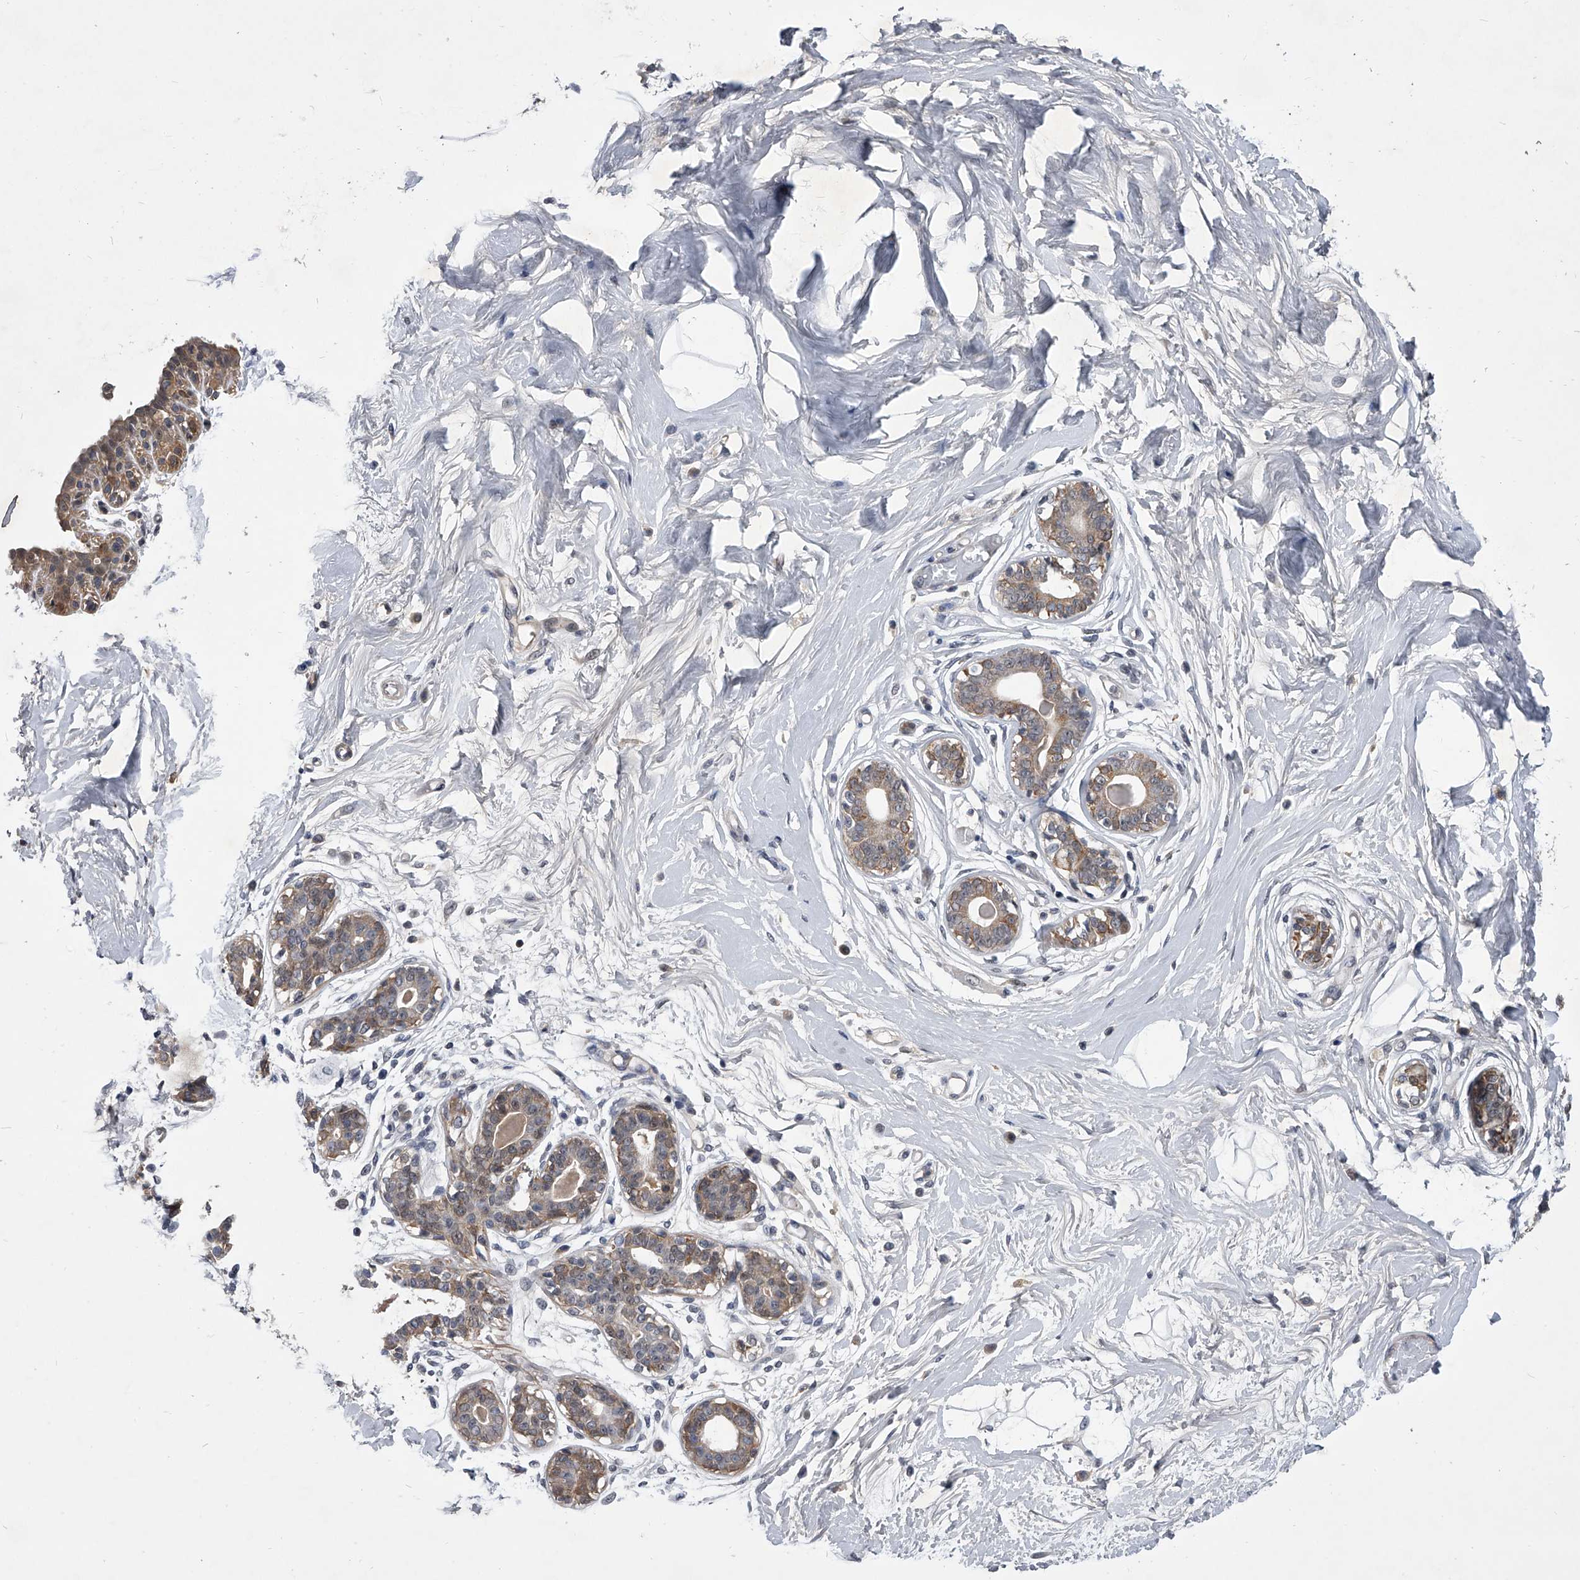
{"staining": {"intensity": "negative", "quantity": "none", "location": "none"}, "tissue": "breast", "cell_type": "Adipocytes", "image_type": "normal", "snomed": [{"axis": "morphology", "description": "Normal tissue, NOS"}, {"axis": "topography", "description": "Breast"}], "caption": "High magnification brightfield microscopy of normal breast stained with DAB (3,3'-diaminobenzidine) (brown) and counterstained with hematoxylin (blue): adipocytes show no significant positivity. (Brightfield microscopy of DAB (3,3'-diaminobenzidine) IHC at high magnification).", "gene": "ZNF76", "patient": {"sex": "female", "age": 45}}